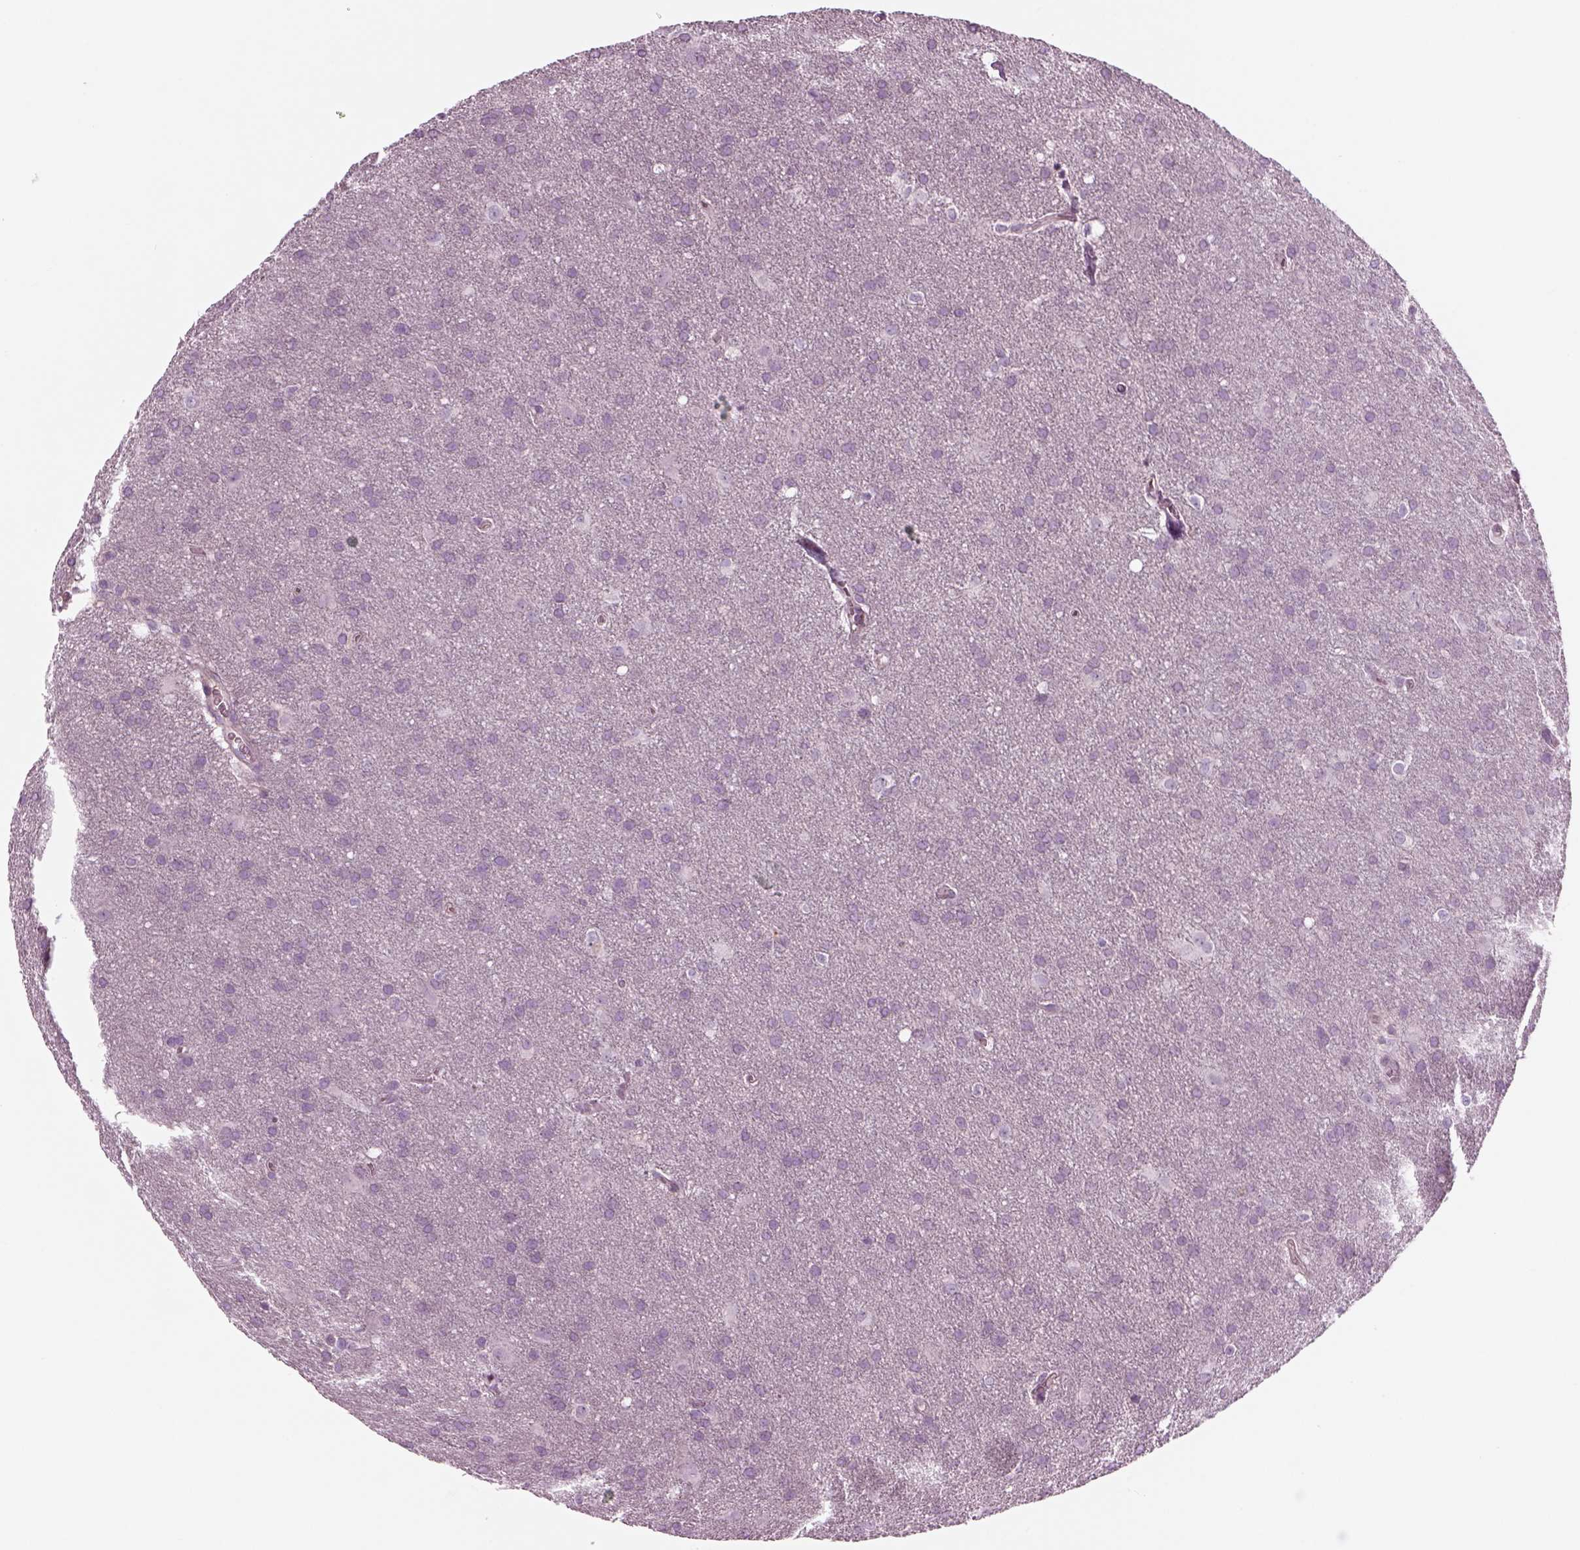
{"staining": {"intensity": "negative", "quantity": "none", "location": "none"}, "tissue": "glioma", "cell_type": "Tumor cells", "image_type": "cancer", "snomed": [{"axis": "morphology", "description": "Glioma, malignant, Low grade"}, {"axis": "topography", "description": "Brain"}], "caption": "IHC histopathology image of neoplastic tissue: malignant glioma (low-grade) stained with DAB (3,3'-diaminobenzidine) shows no significant protein expression in tumor cells.", "gene": "SLC2A3", "patient": {"sex": "male", "age": 58}}